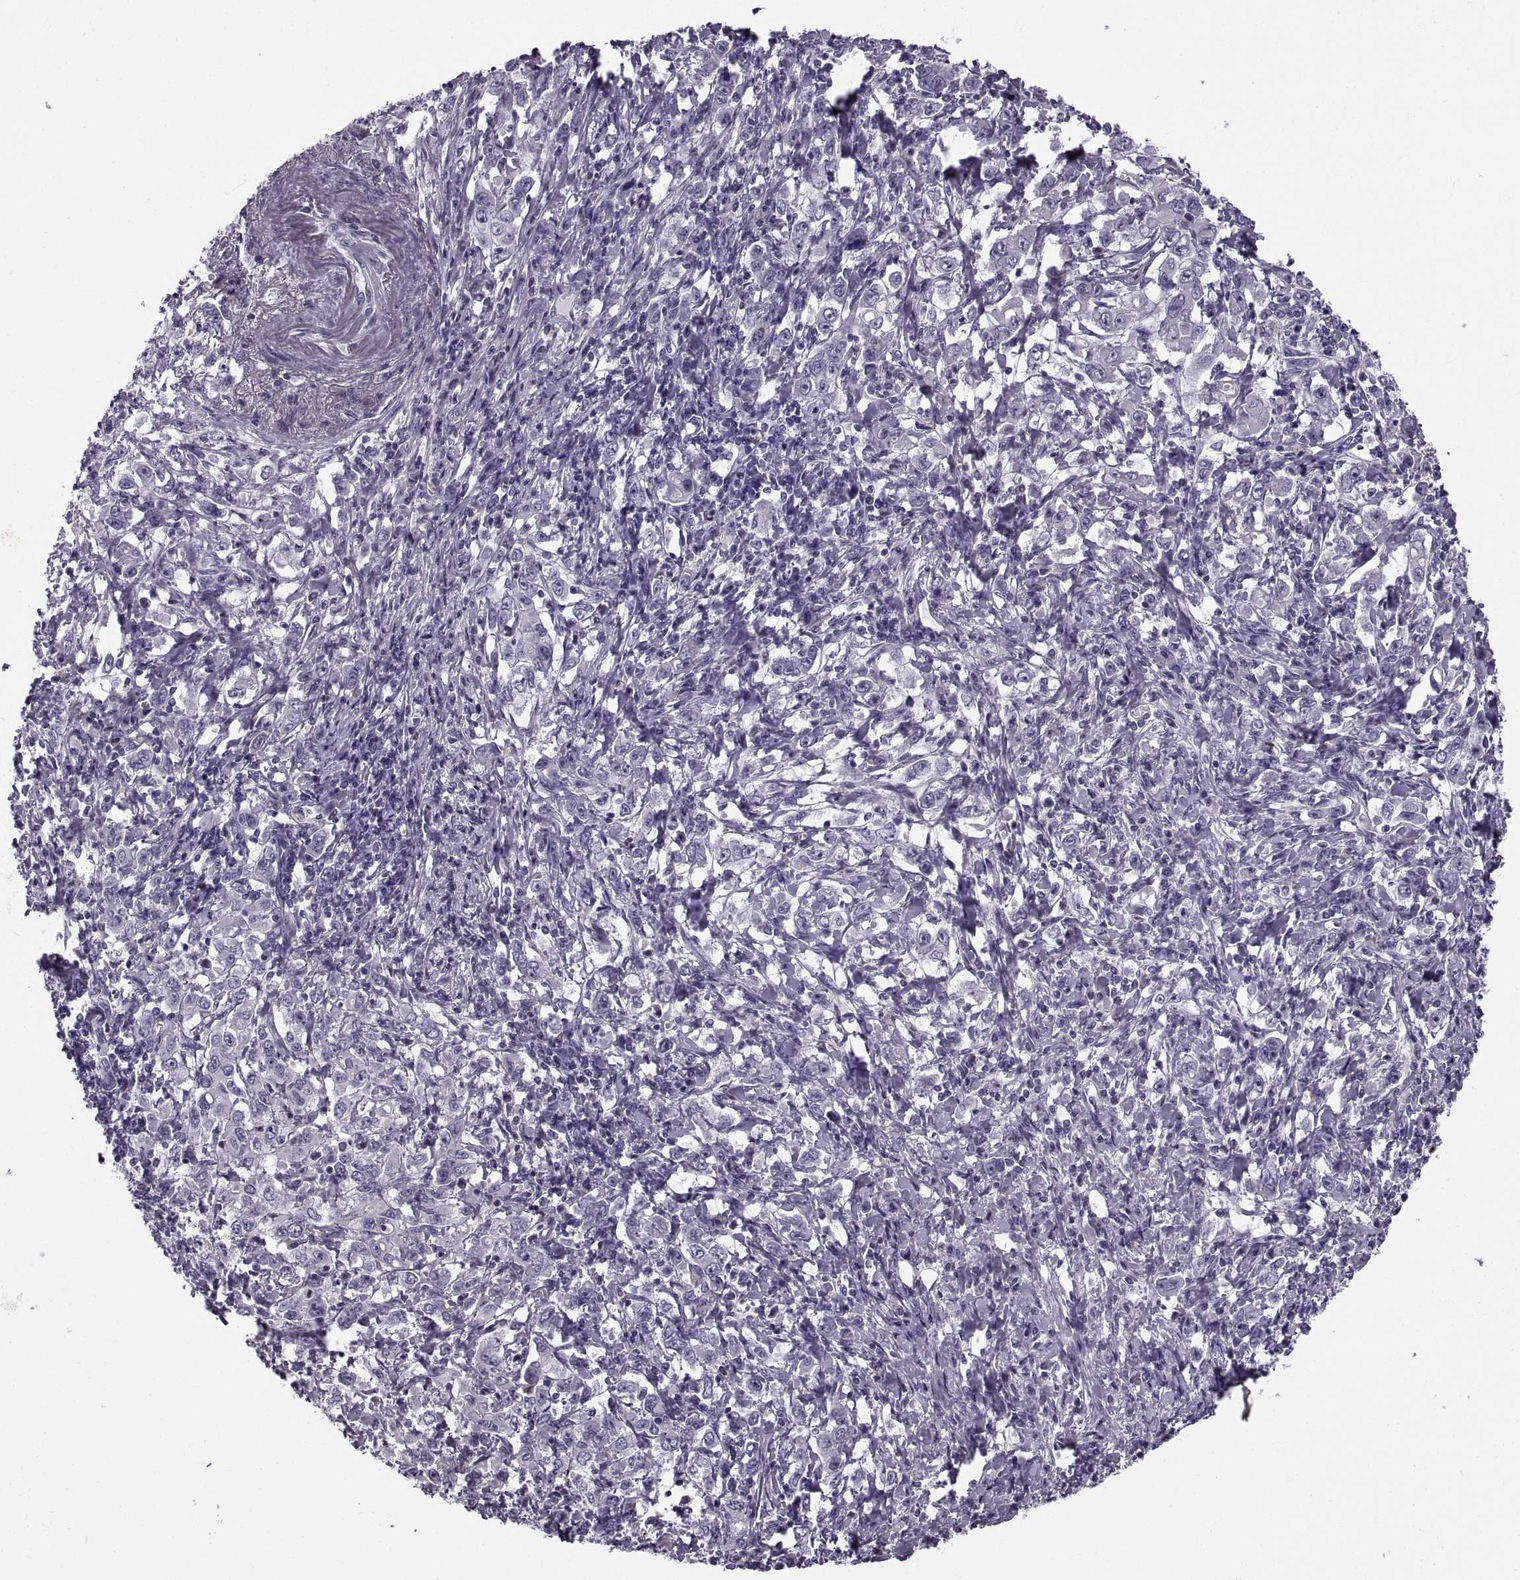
{"staining": {"intensity": "negative", "quantity": "none", "location": "none"}, "tissue": "stomach cancer", "cell_type": "Tumor cells", "image_type": "cancer", "snomed": [{"axis": "morphology", "description": "Adenocarcinoma, NOS"}, {"axis": "topography", "description": "Stomach, lower"}], "caption": "Protein analysis of stomach cancer reveals no significant expression in tumor cells.", "gene": "CALCR", "patient": {"sex": "female", "age": 72}}